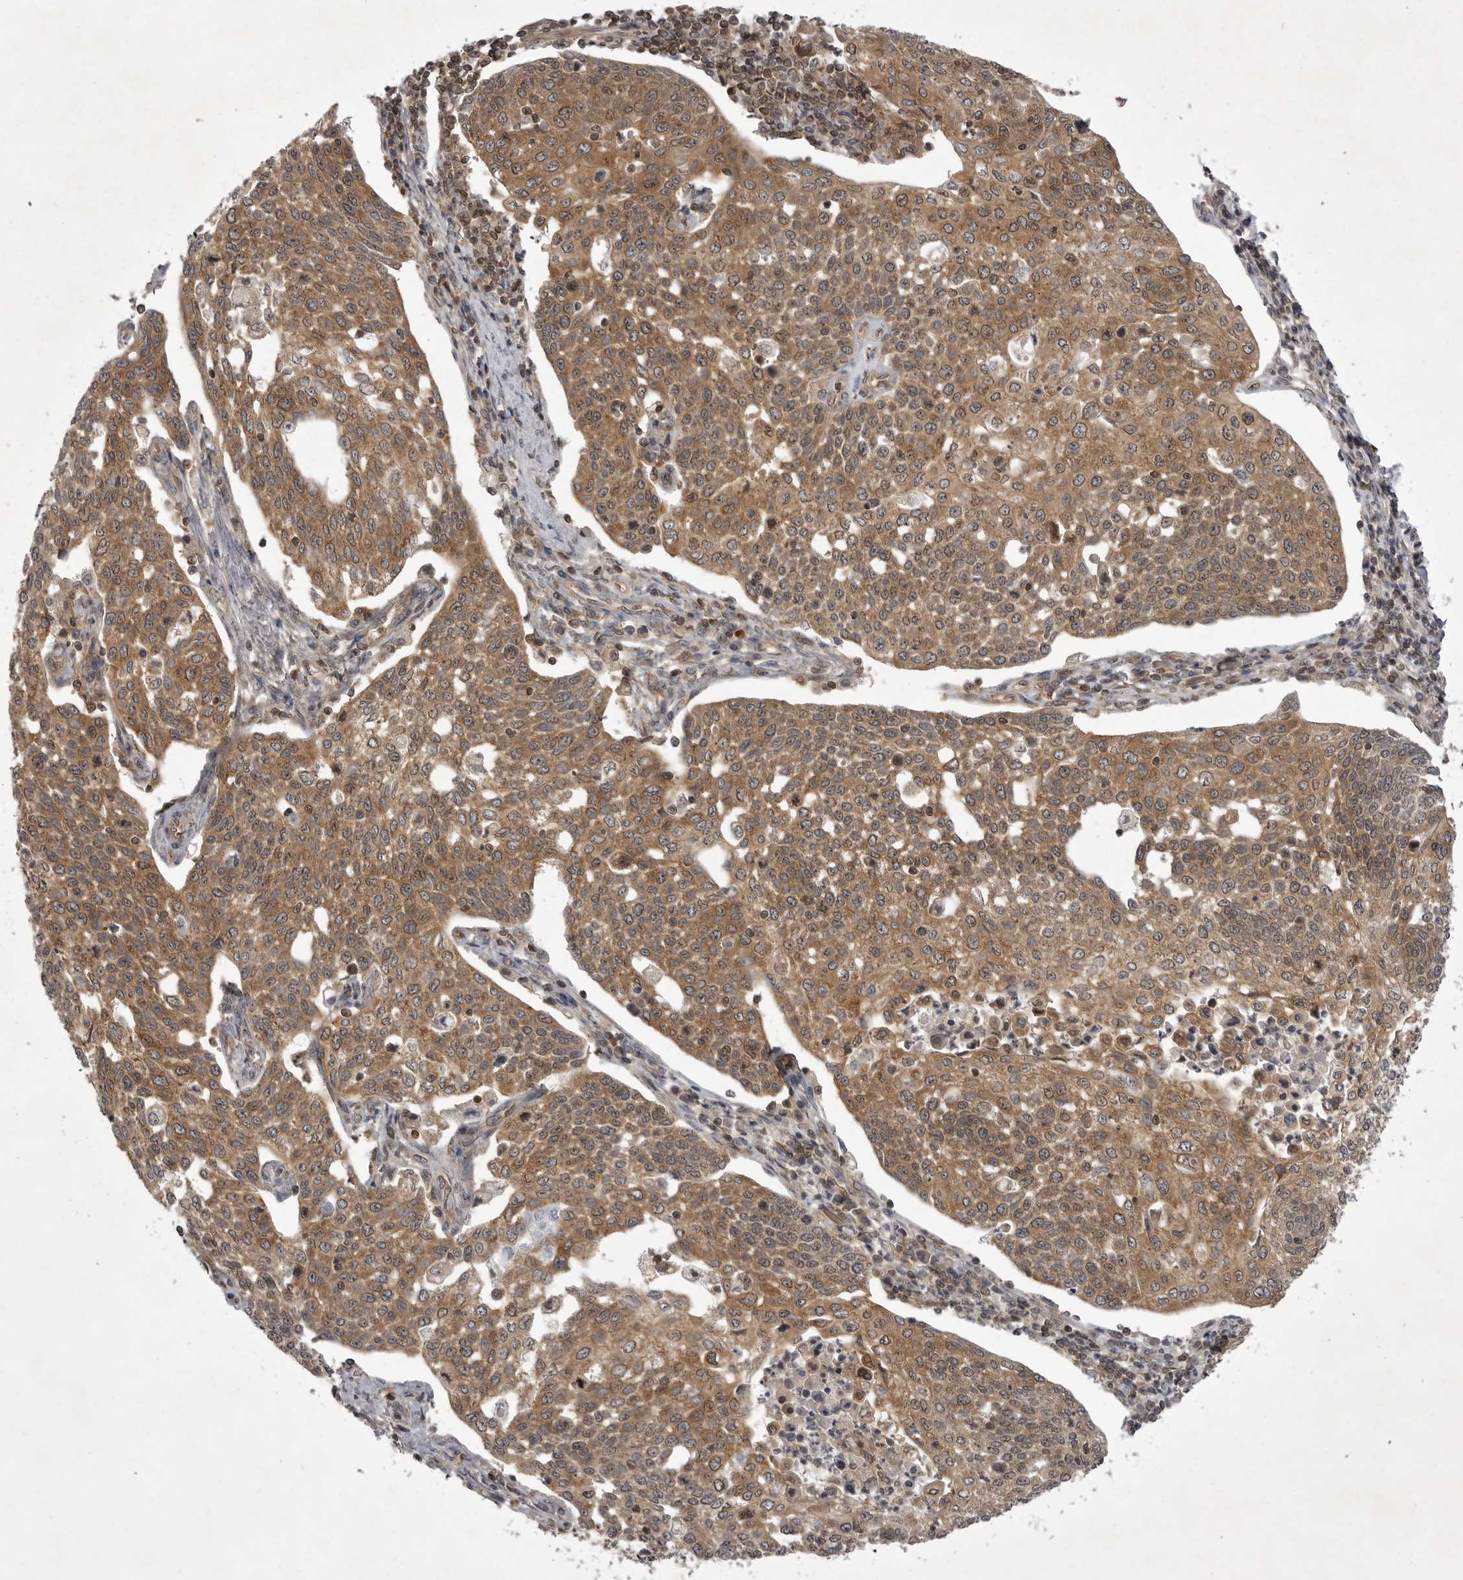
{"staining": {"intensity": "moderate", "quantity": ">75%", "location": "cytoplasmic/membranous"}, "tissue": "cervical cancer", "cell_type": "Tumor cells", "image_type": "cancer", "snomed": [{"axis": "morphology", "description": "Squamous cell carcinoma, NOS"}, {"axis": "topography", "description": "Cervix"}], "caption": "Immunohistochemical staining of cervical cancer displays moderate cytoplasmic/membranous protein staining in about >75% of tumor cells.", "gene": "STK24", "patient": {"sex": "female", "age": 34}}